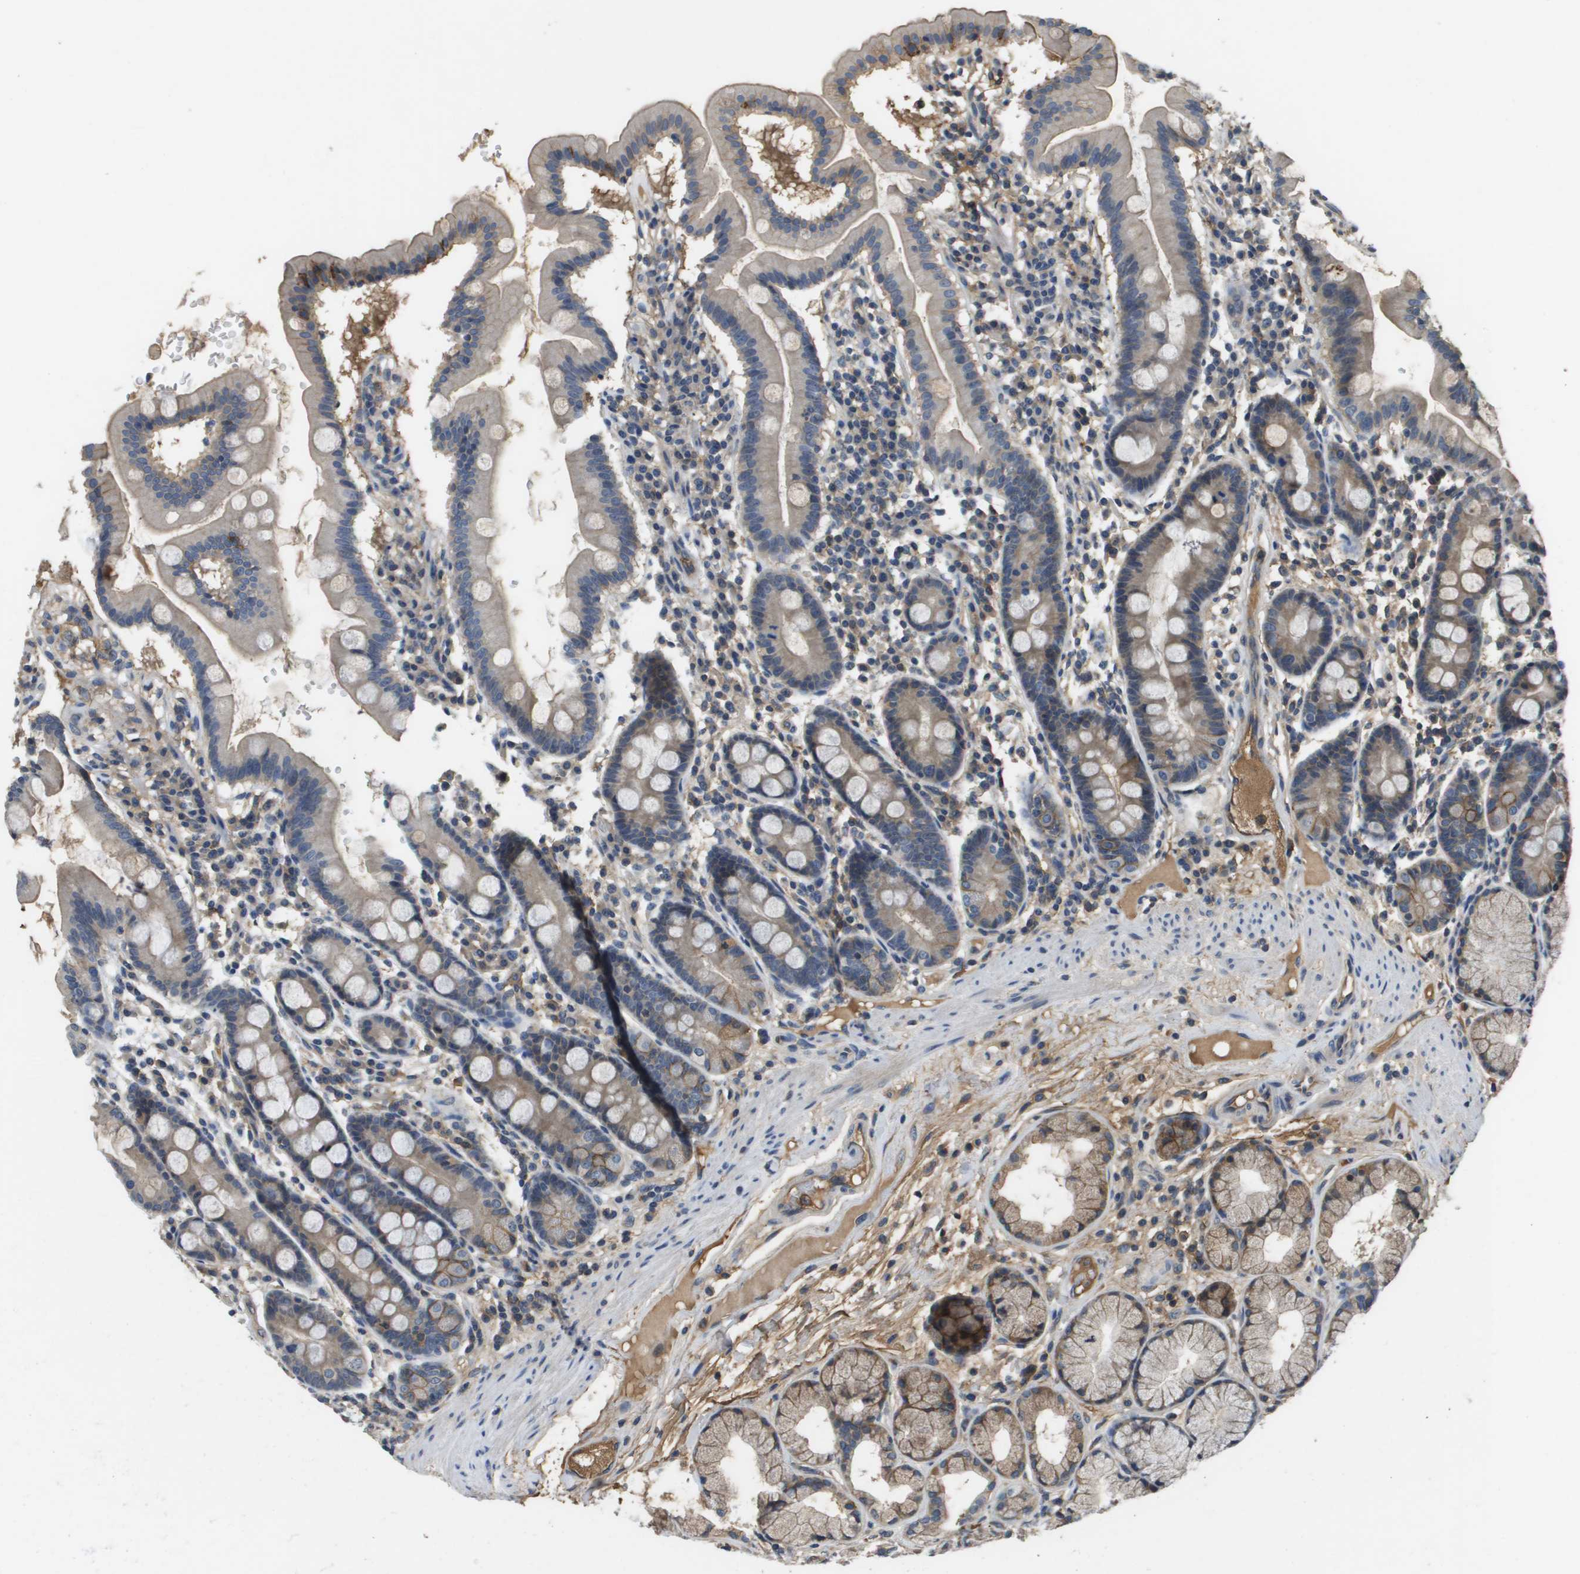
{"staining": {"intensity": "moderate", "quantity": "<25%", "location": "cytoplasmic/membranous"}, "tissue": "duodenum", "cell_type": "Glandular cells", "image_type": "normal", "snomed": [{"axis": "morphology", "description": "Normal tissue, NOS"}, {"axis": "topography", "description": "Duodenum"}], "caption": "Glandular cells show low levels of moderate cytoplasmic/membranous expression in about <25% of cells in unremarkable duodenum.", "gene": "SLC16A3", "patient": {"sex": "male", "age": 50}}